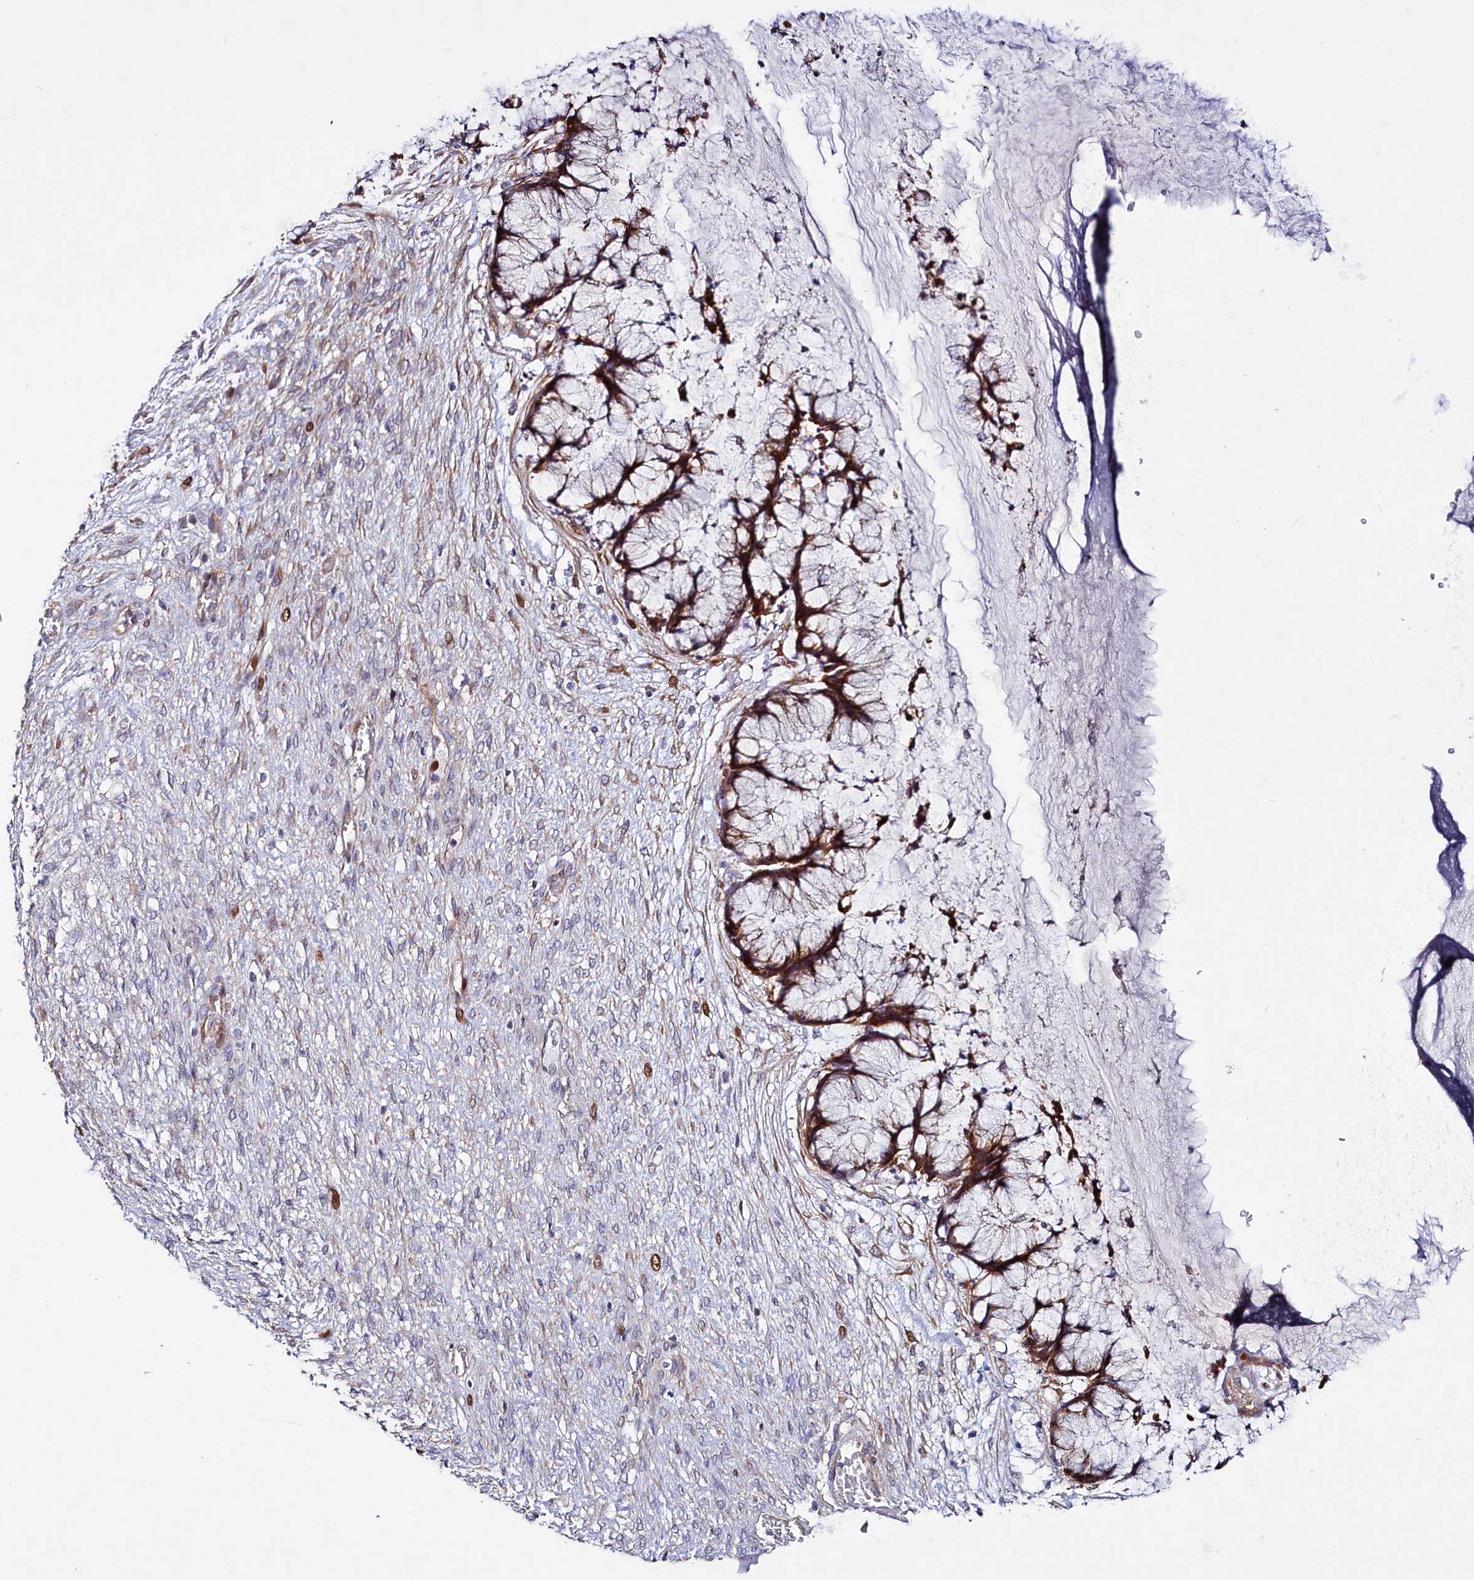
{"staining": {"intensity": "strong", "quantity": ">75%", "location": "cytoplasmic/membranous"}, "tissue": "ovarian cancer", "cell_type": "Tumor cells", "image_type": "cancer", "snomed": [{"axis": "morphology", "description": "Cystadenocarcinoma, mucinous, NOS"}, {"axis": "topography", "description": "Ovary"}], "caption": "Immunohistochemical staining of ovarian mucinous cystadenocarcinoma reveals high levels of strong cytoplasmic/membranous positivity in about >75% of tumor cells.", "gene": "WNT8A", "patient": {"sex": "female", "age": 42}}